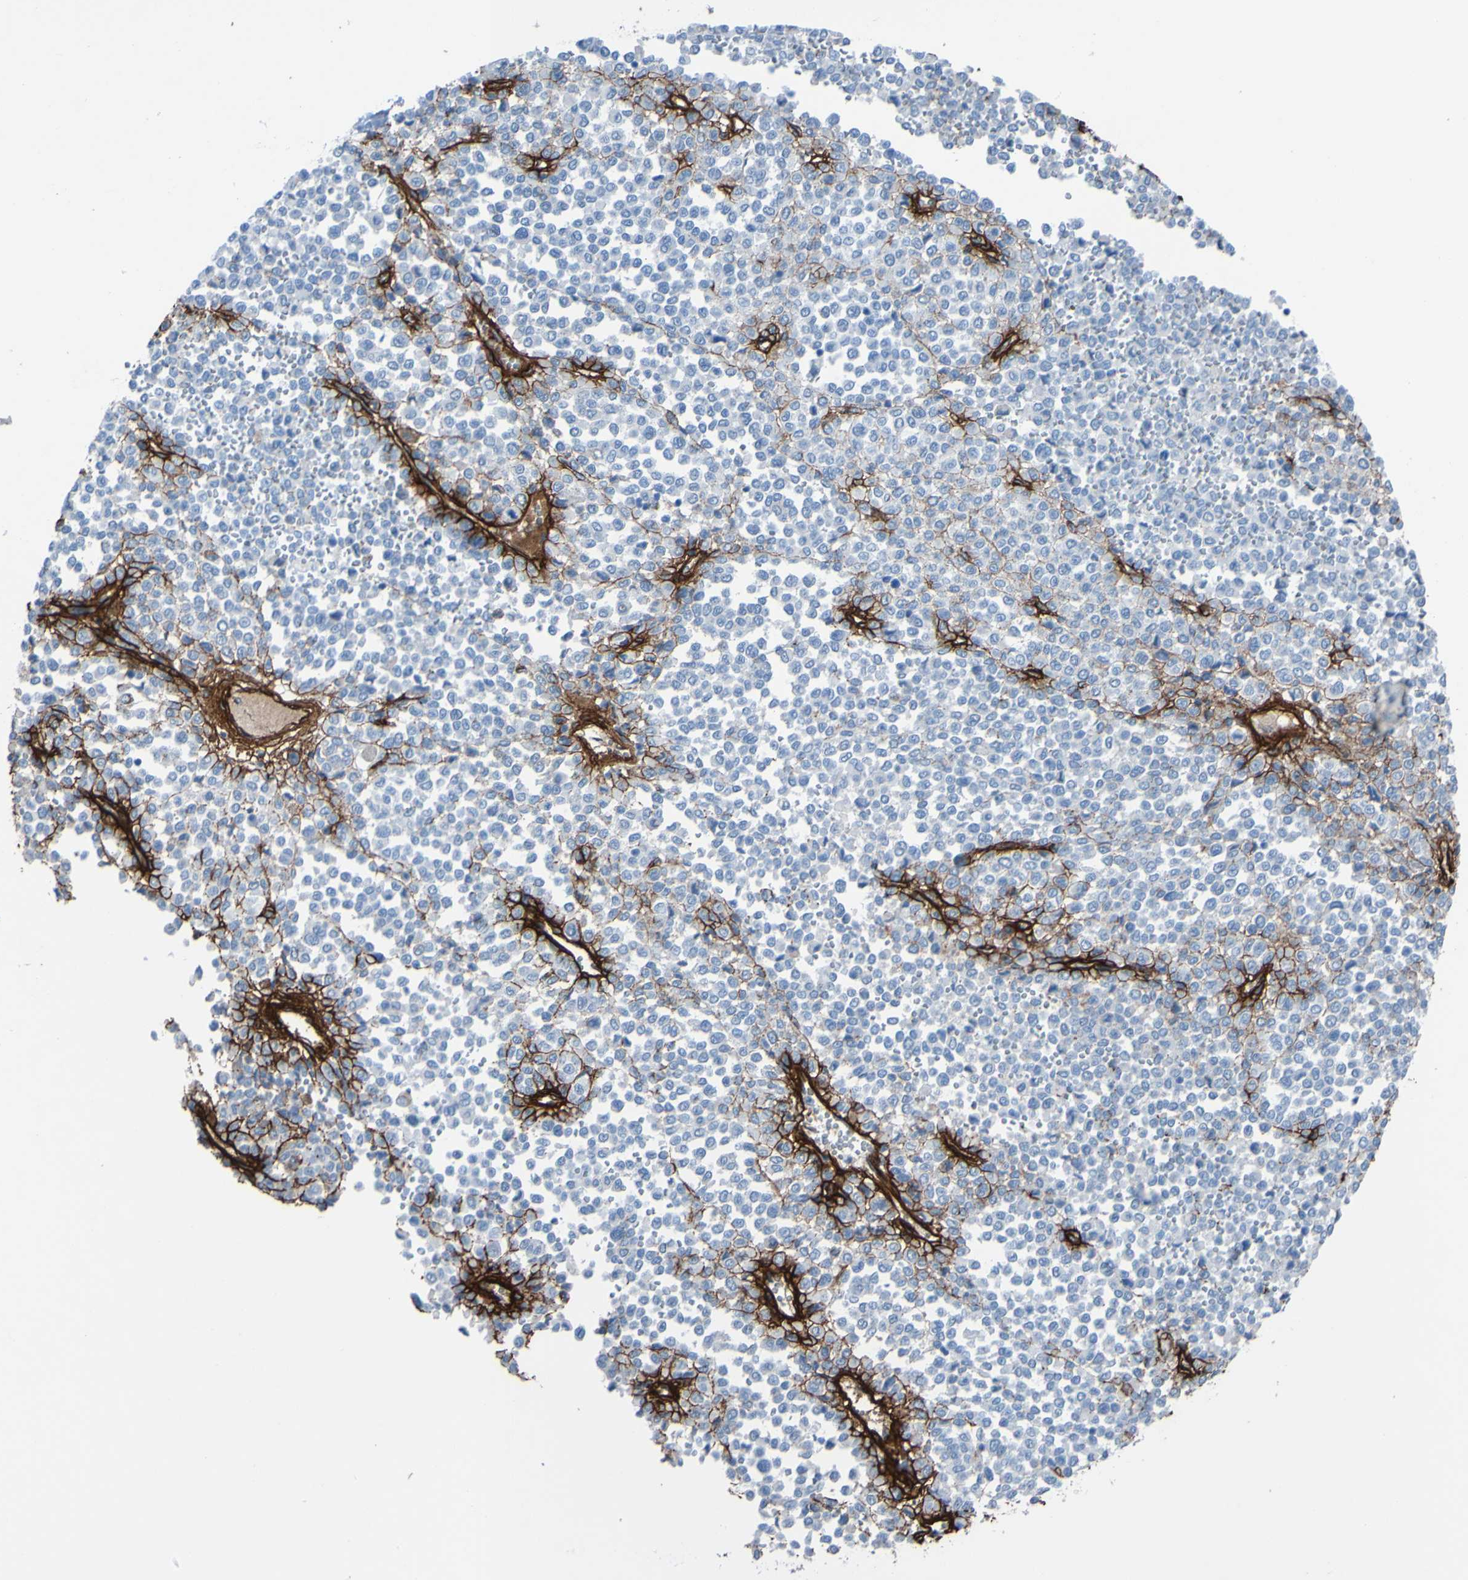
{"staining": {"intensity": "negative", "quantity": "none", "location": "none"}, "tissue": "melanoma", "cell_type": "Tumor cells", "image_type": "cancer", "snomed": [{"axis": "morphology", "description": "Malignant melanoma, Metastatic site"}, {"axis": "topography", "description": "Pancreas"}], "caption": "IHC of malignant melanoma (metastatic site) shows no positivity in tumor cells.", "gene": "COL4A2", "patient": {"sex": "female", "age": 30}}